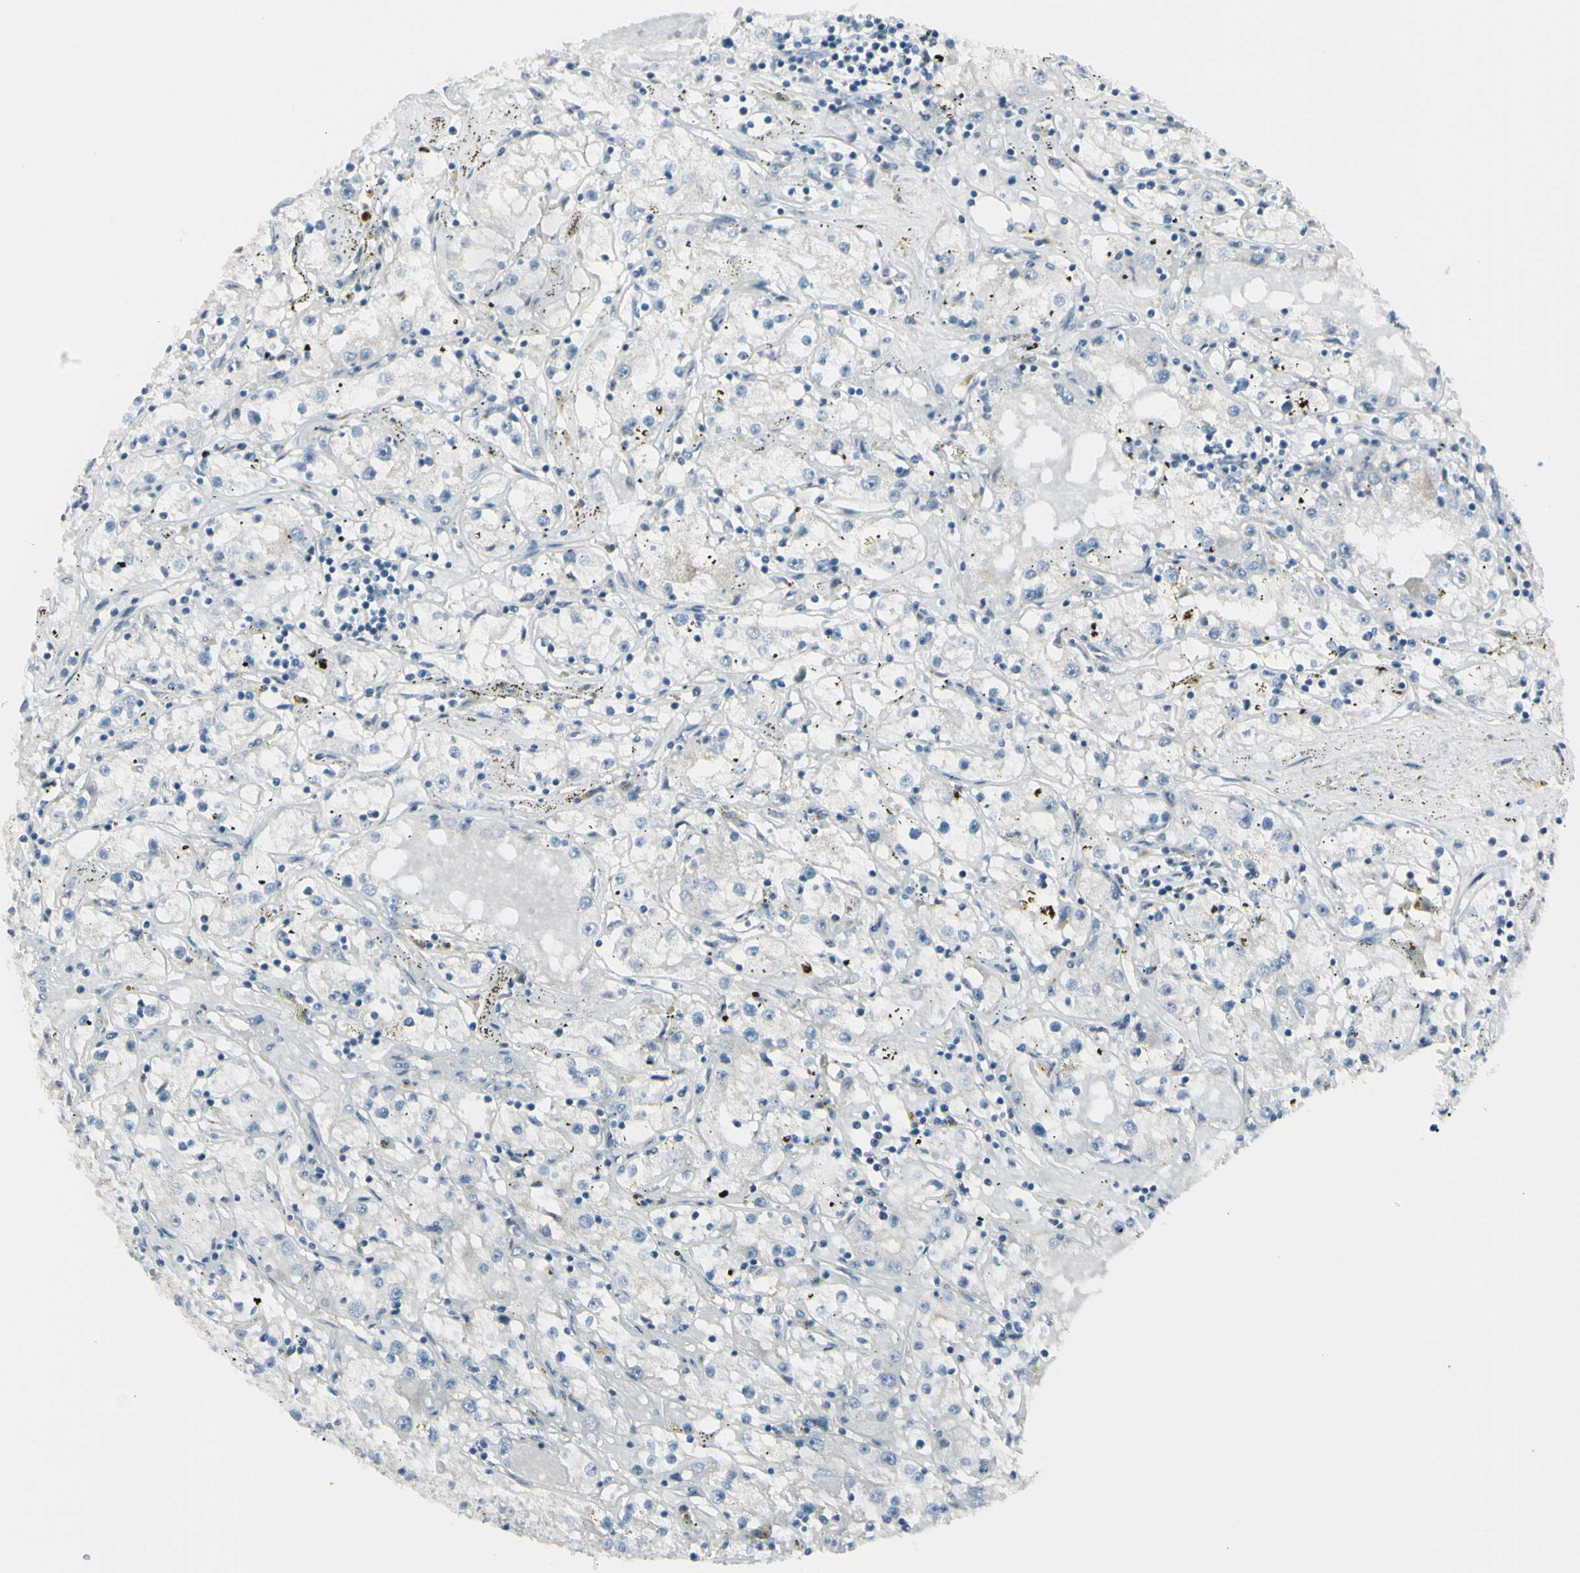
{"staining": {"intensity": "negative", "quantity": "none", "location": "none"}, "tissue": "renal cancer", "cell_type": "Tumor cells", "image_type": "cancer", "snomed": [{"axis": "morphology", "description": "Adenocarcinoma, NOS"}, {"axis": "topography", "description": "Kidney"}], "caption": "Immunohistochemistry (IHC) of human renal adenocarcinoma reveals no staining in tumor cells.", "gene": "B4GALT1", "patient": {"sex": "male", "age": 56}}